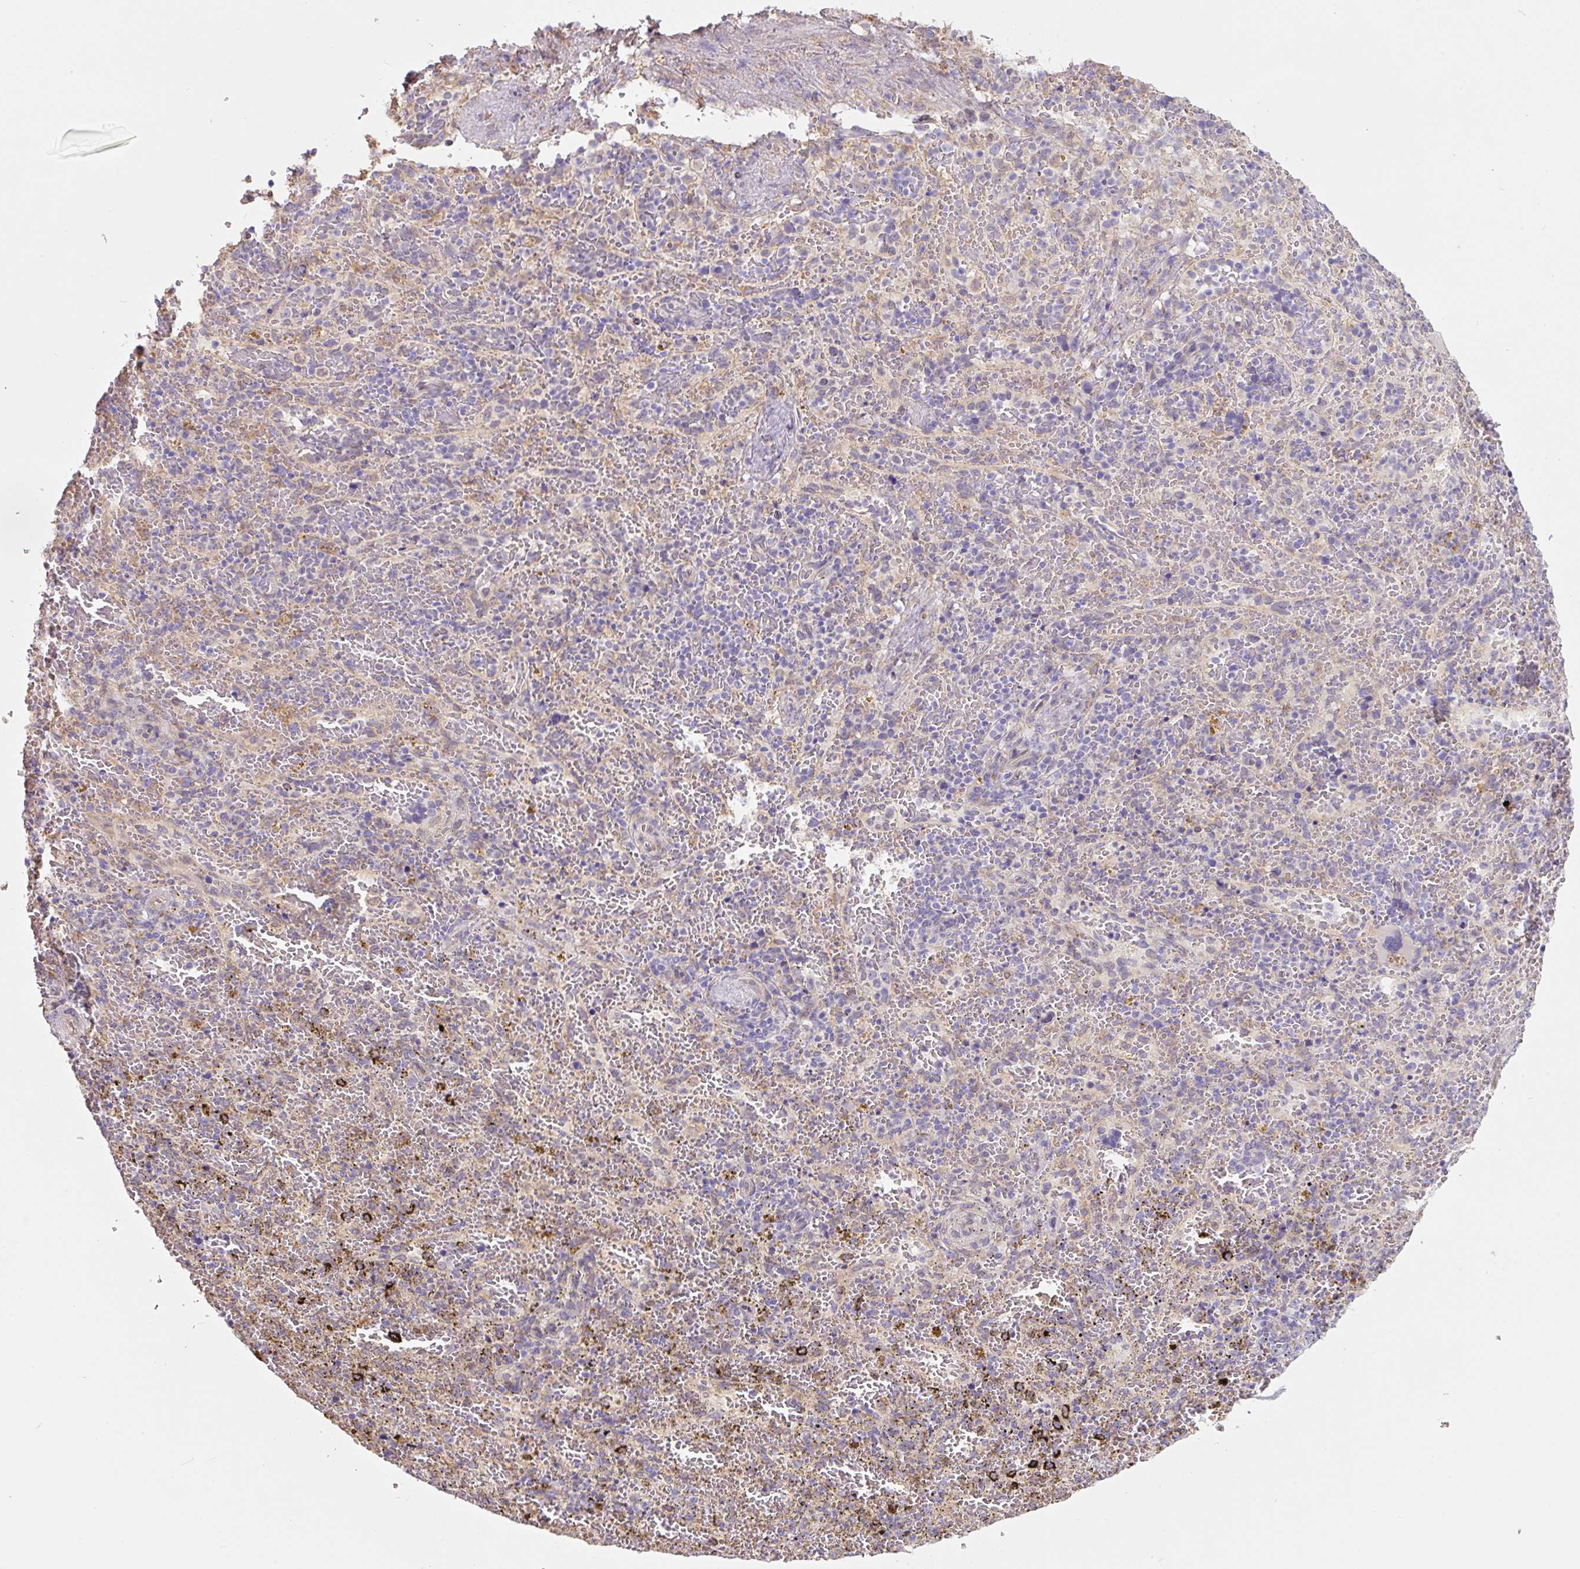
{"staining": {"intensity": "negative", "quantity": "none", "location": "none"}, "tissue": "spleen", "cell_type": "Cells in red pulp", "image_type": "normal", "snomed": [{"axis": "morphology", "description": "Normal tissue, NOS"}, {"axis": "topography", "description": "Spleen"}], "caption": "Spleen was stained to show a protein in brown. There is no significant staining in cells in red pulp. (DAB immunohistochemistry visualized using brightfield microscopy, high magnification).", "gene": "ASRGL1", "patient": {"sex": "female", "age": 50}}